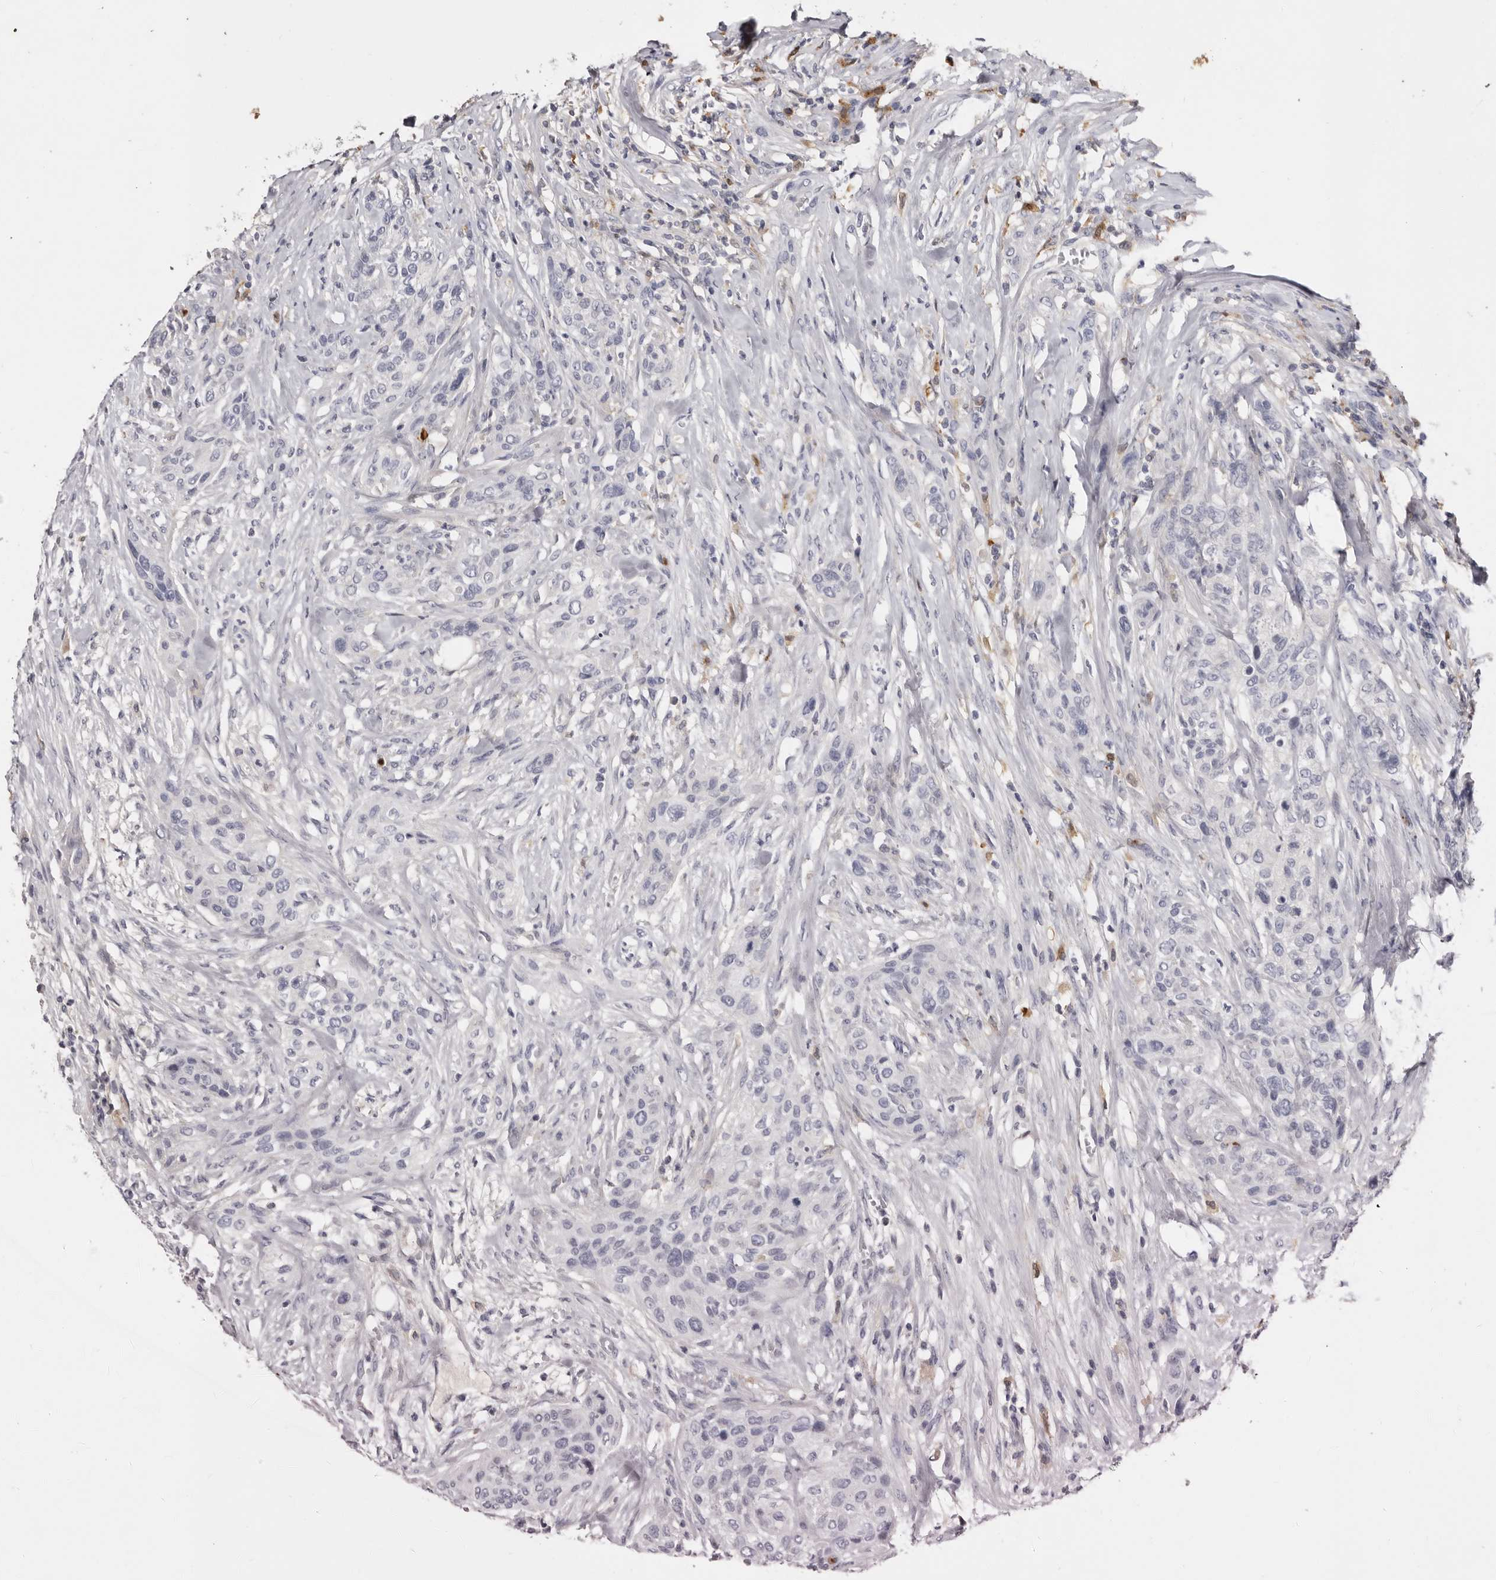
{"staining": {"intensity": "negative", "quantity": "none", "location": "none"}, "tissue": "urothelial cancer", "cell_type": "Tumor cells", "image_type": "cancer", "snomed": [{"axis": "morphology", "description": "Urothelial carcinoma, High grade"}, {"axis": "topography", "description": "Urinary bladder"}], "caption": "High-grade urothelial carcinoma was stained to show a protein in brown. There is no significant positivity in tumor cells. (Brightfield microscopy of DAB (3,3'-diaminobenzidine) IHC at high magnification).", "gene": "KLHL38", "patient": {"sex": "male", "age": 35}}